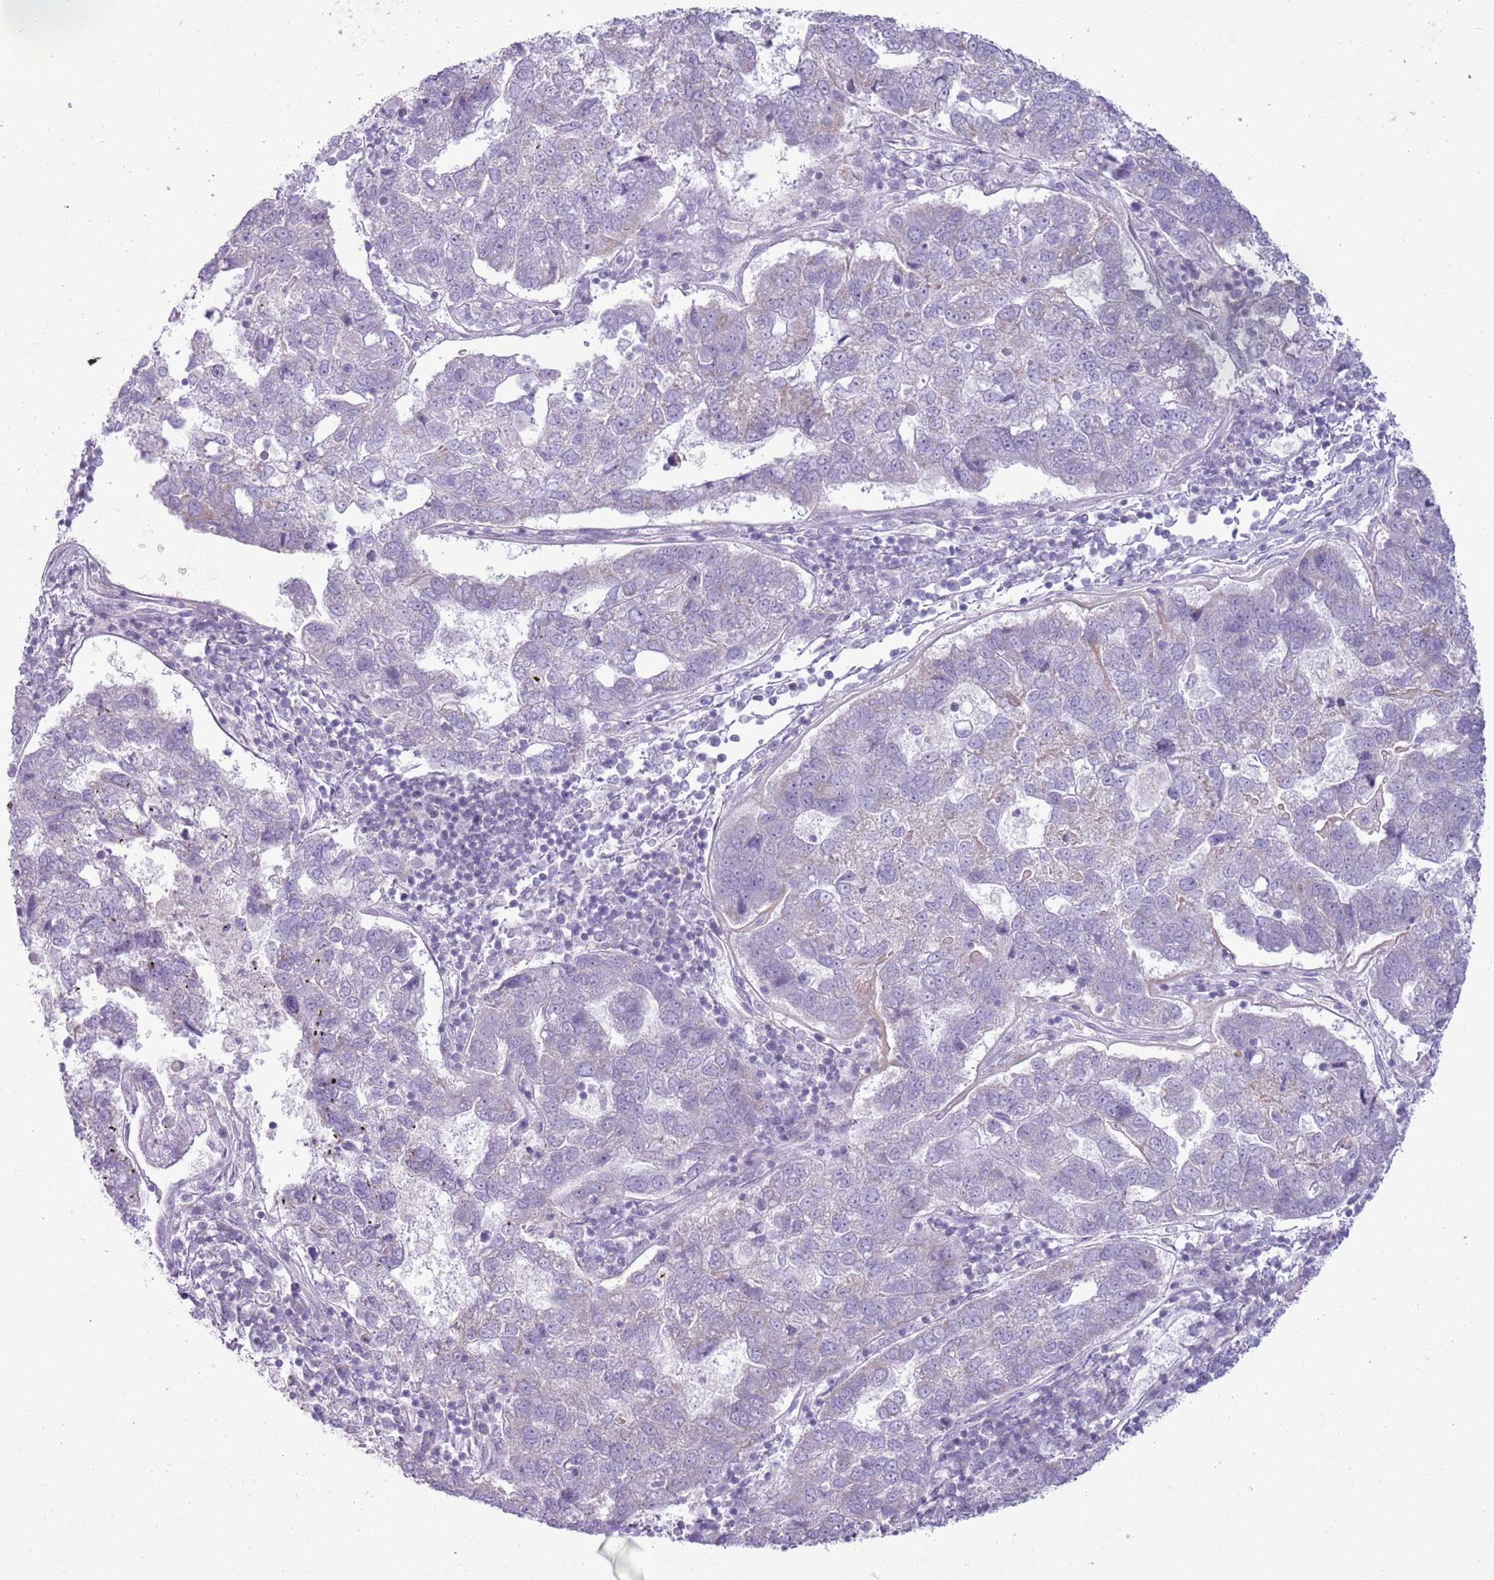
{"staining": {"intensity": "weak", "quantity": "<25%", "location": "cytoplasmic/membranous"}, "tissue": "pancreatic cancer", "cell_type": "Tumor cells", "image_type": "cancer", "snomed": [{"axis": "morphology", "description": "Adenocarcinoma, NOS"}, {"axis": "topography", "description": "Pancreas"}], "caption": "Protein analysis of adenocarcinoma (pancreatic) exhibits no significant positivity in tumor cells.", "gene": "RPL3L", "patient": {"sex": "female", "age": 61}}